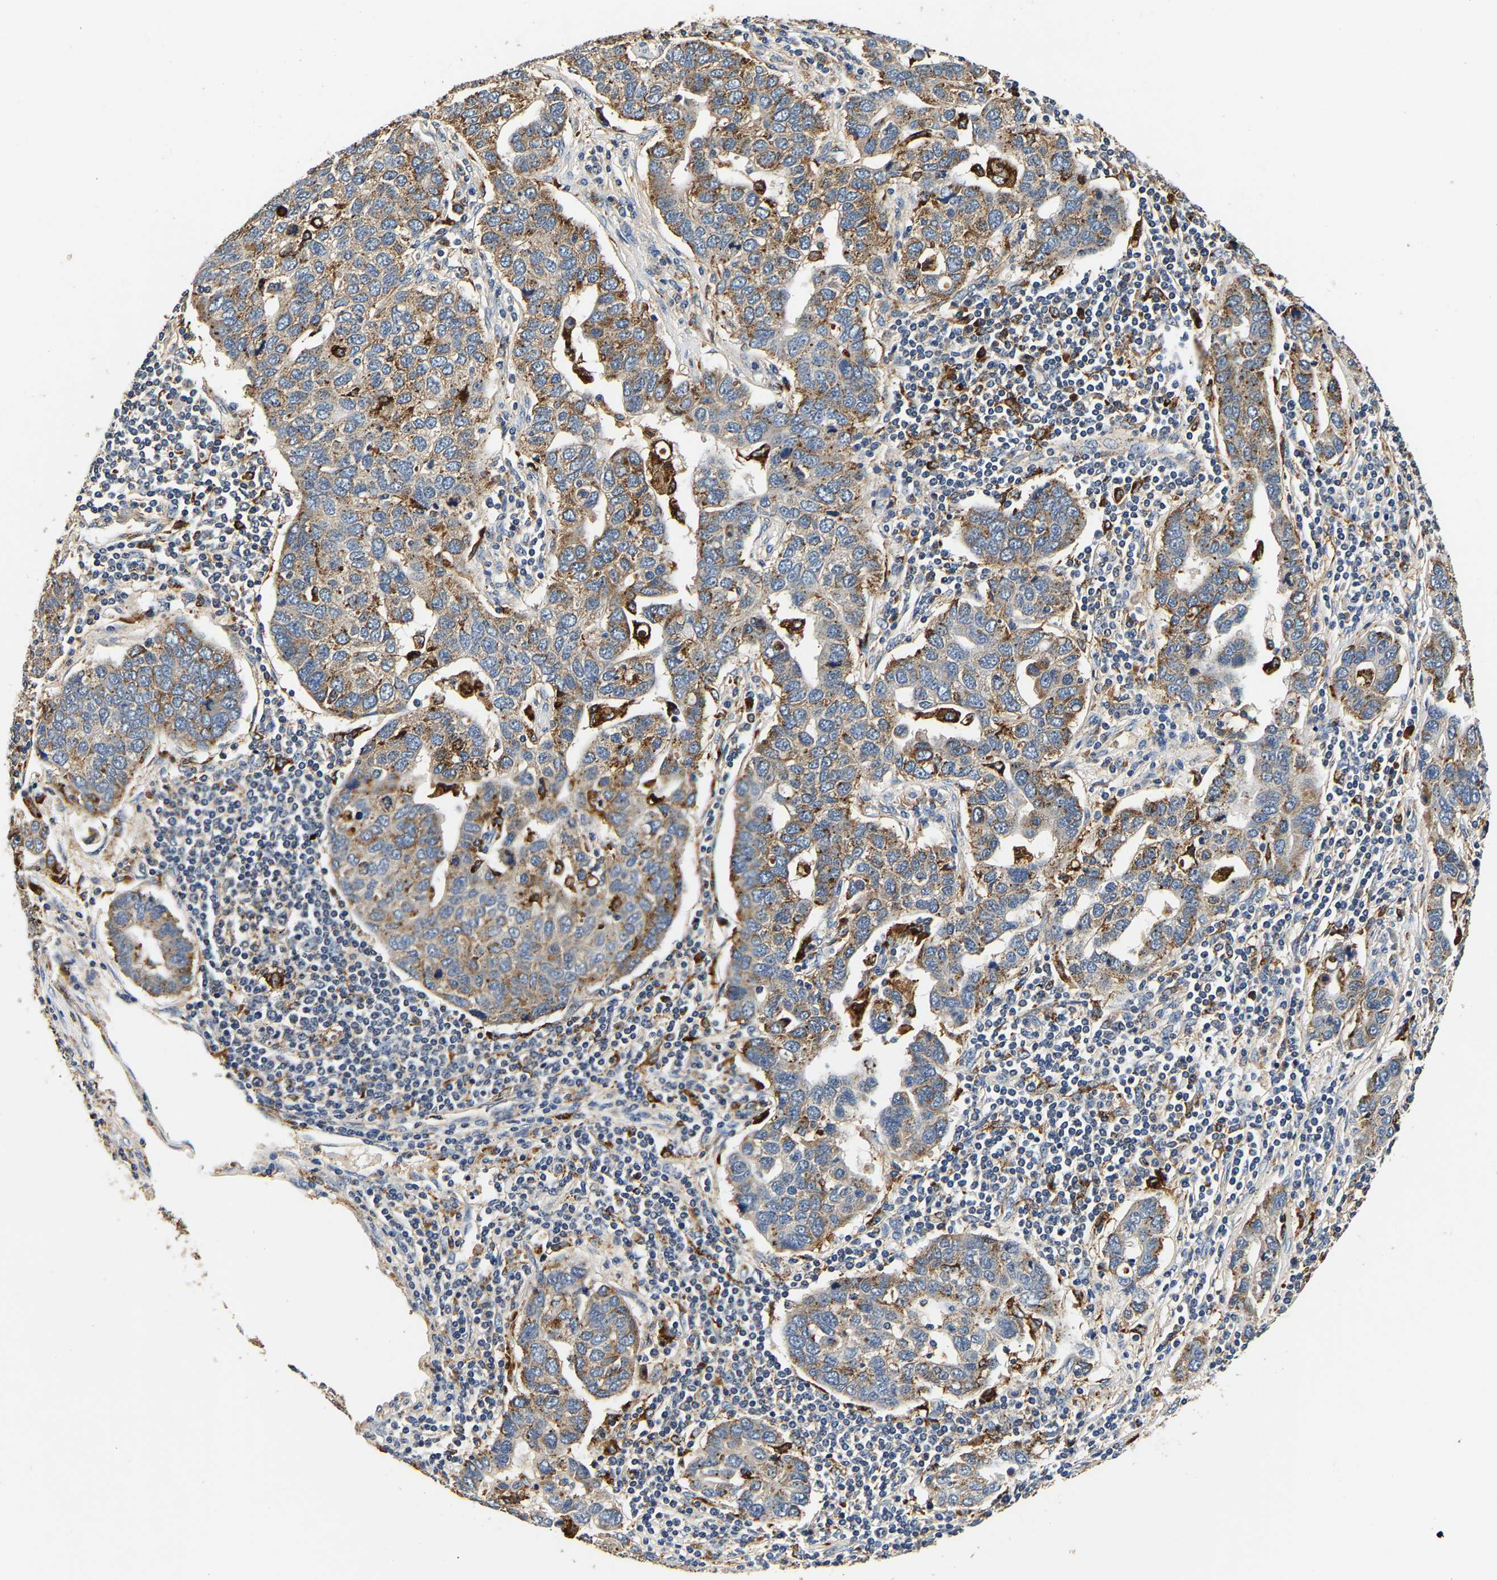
{"staining": {"intensity": "moderate", "quantity": "25%-75%", "location": "cytoplasmic/membranous"}, "tissue": "pancreatic cancer", "cell_type": "Tumor cells", "image_type": "cancer", "snomed": [{"axis": "morphology", "description": "Adenocarcinoma, NOS"}, {"axis": "topography", "description": "Pancreas"}], "caption": "Human pancreatic cancer (adenocarcinoma) stained with a brown dye demonstrates moderate cytoplasmic/membranous positive expression in approximately 25%-75% of tumor cells.", "gene": "SMU1", "patient": {"sex": "female", "age": 61}}